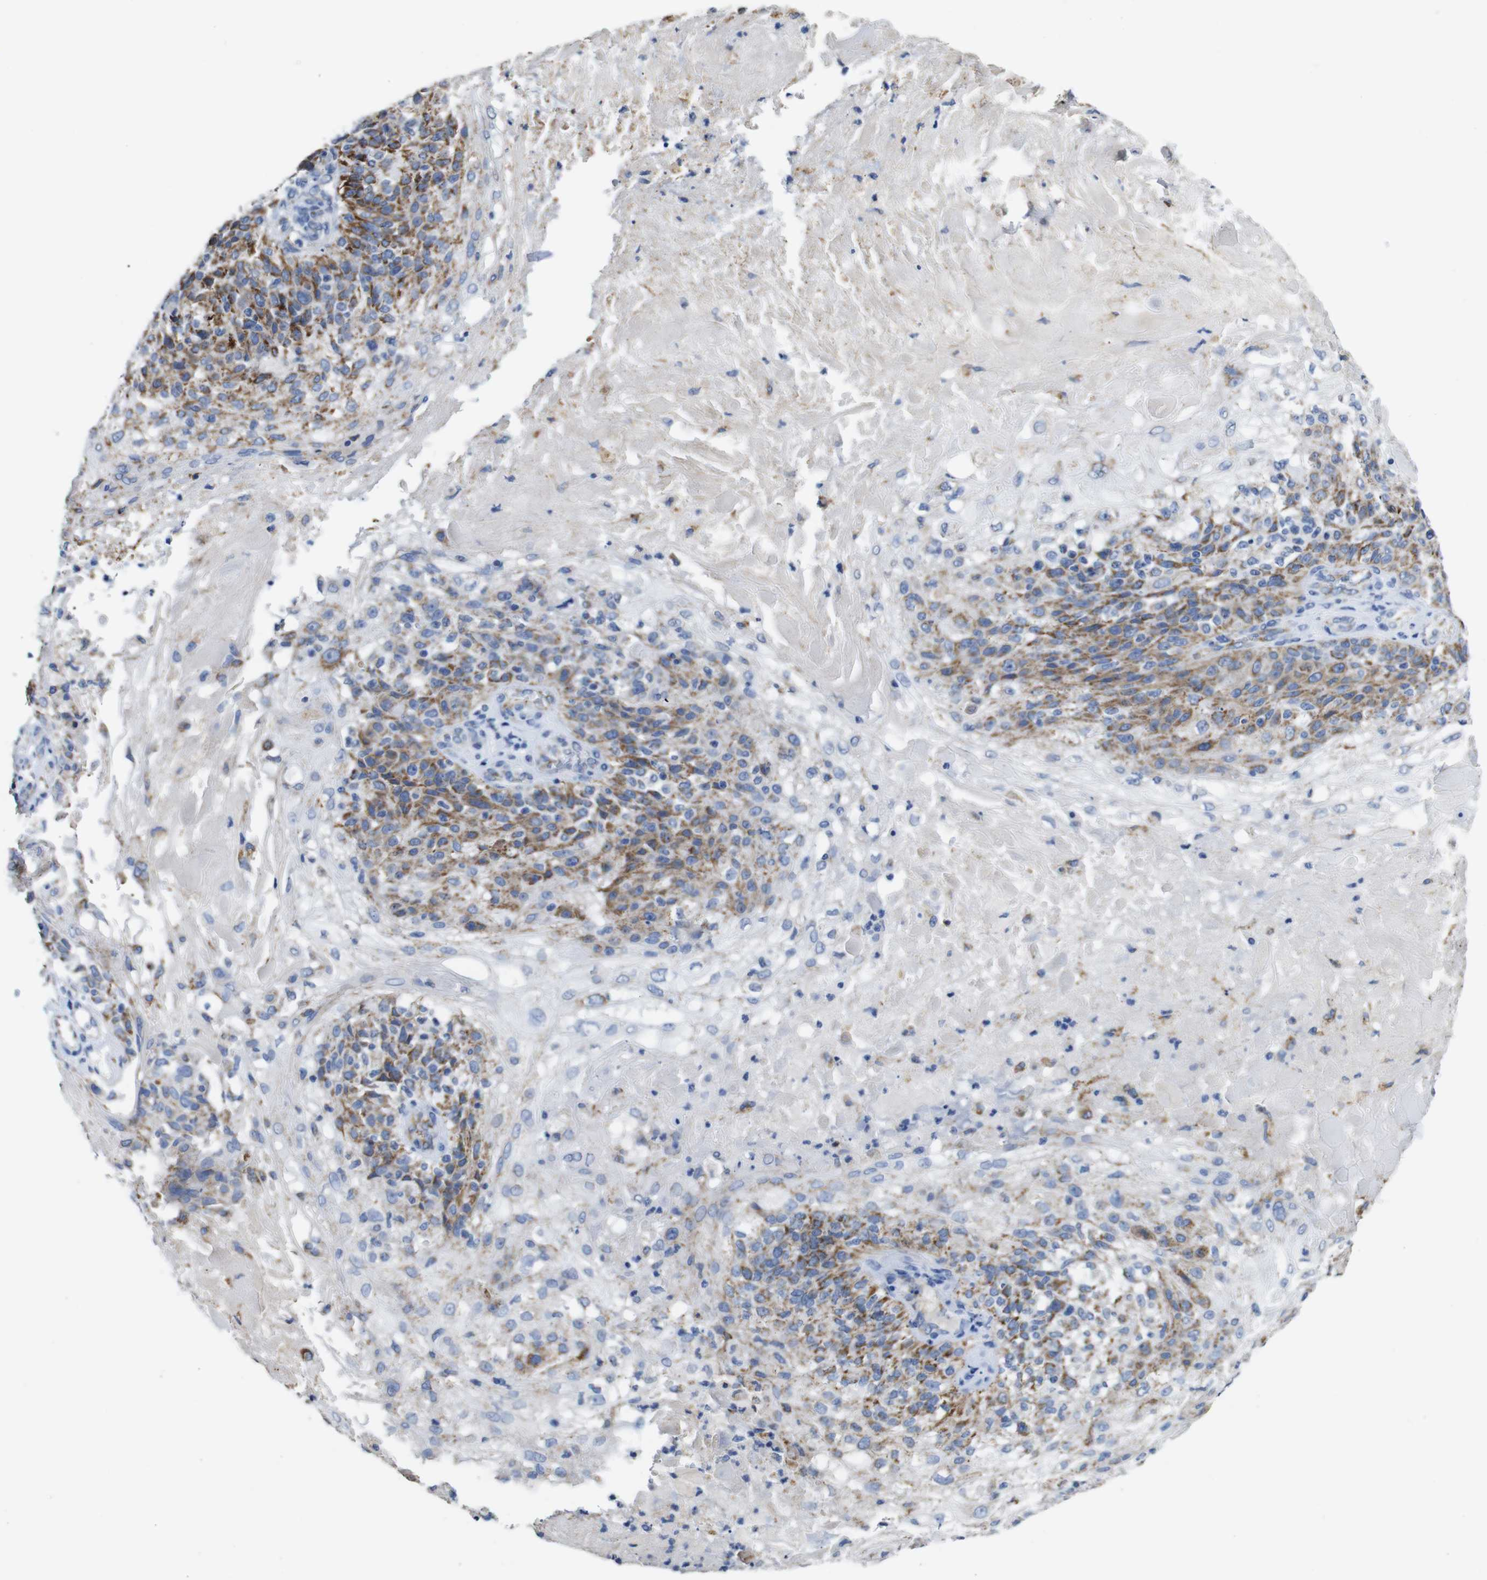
{"staining": {"intensity": "moderate", "quantity": ">75%", "location": "cytoplasmic/membranous"}, "tissue": "skin cancer", "cell_type": "Tumor cells", "image_type": "cancer", "snomed": [{"axis": "morphology", "description": "Normal tissue, NOS"}, {"axis": "morphology", "description": "Squamous cell carcinoma, NOS"}, {"axis": "topography", "description": "Skin"}], "caption": "Approximately >75% of tumor cells in human skin cancer (squamous cell carcinoma) display moderate cytoplasmic/membranous protein positivity as visualized by brown immunohistochemical staining.", "gene": "MAOA", "patient": {"sex": "female", "age": 83}}